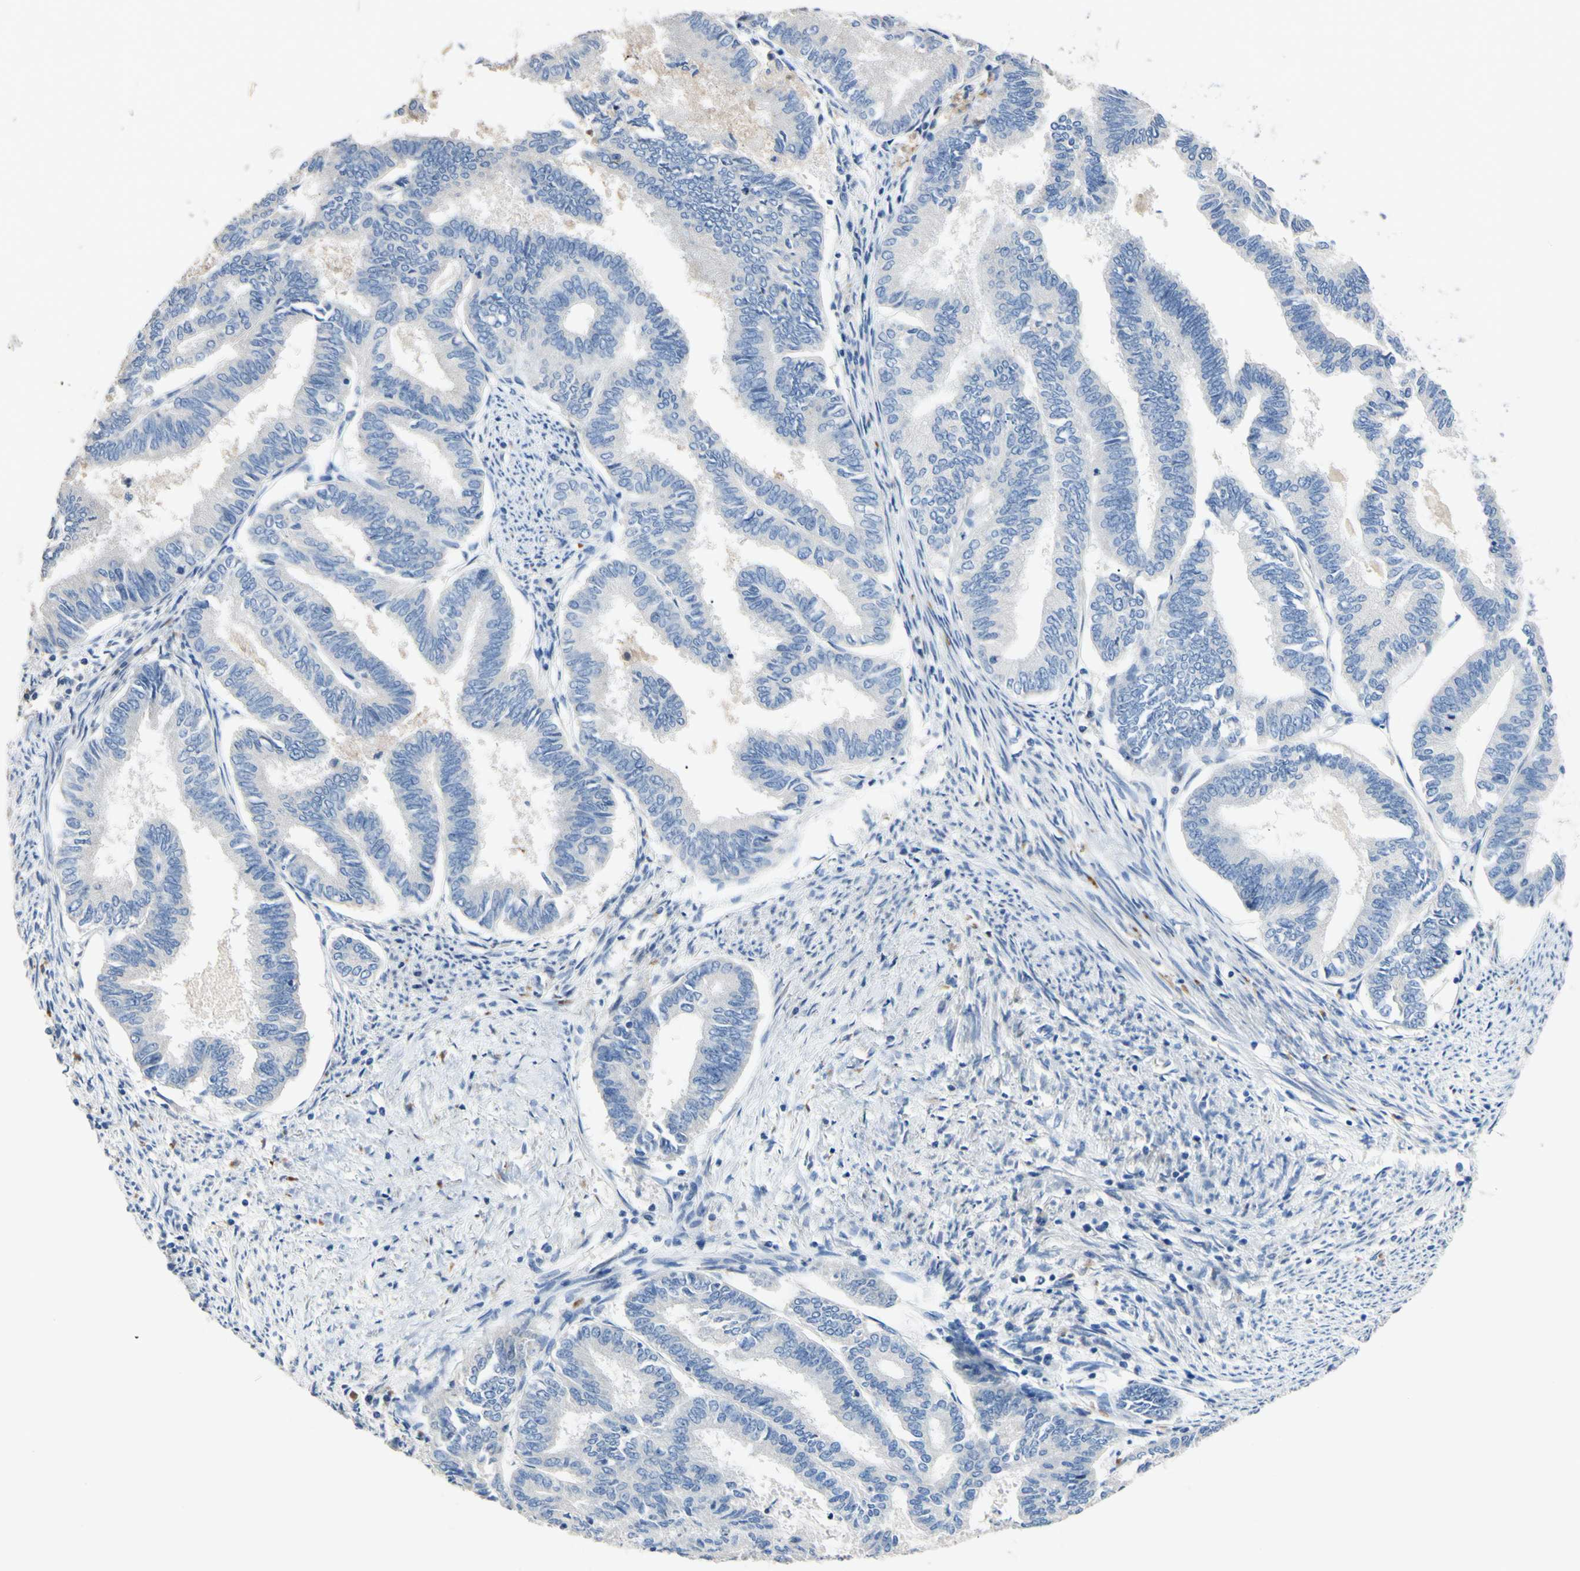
{"staining": {"intensity": "negative", "quantity": "none", "location": "none"}, "tissue": "endometrial cancer", "cell_type": "Tumor cells", "image_type": "cancer", "snomed": [{"axis": "morphology", "description": "Adenocarcinoma, NOS"}, {"axis": "topography", "description": "Endometrium"}], "caption": "Immunohistochemistry (IHC) of endometrial adenocarcinoma shows no expression in tumor cells.", "gene": "CDON", "patient": {"sex": "female", "age": 86}}